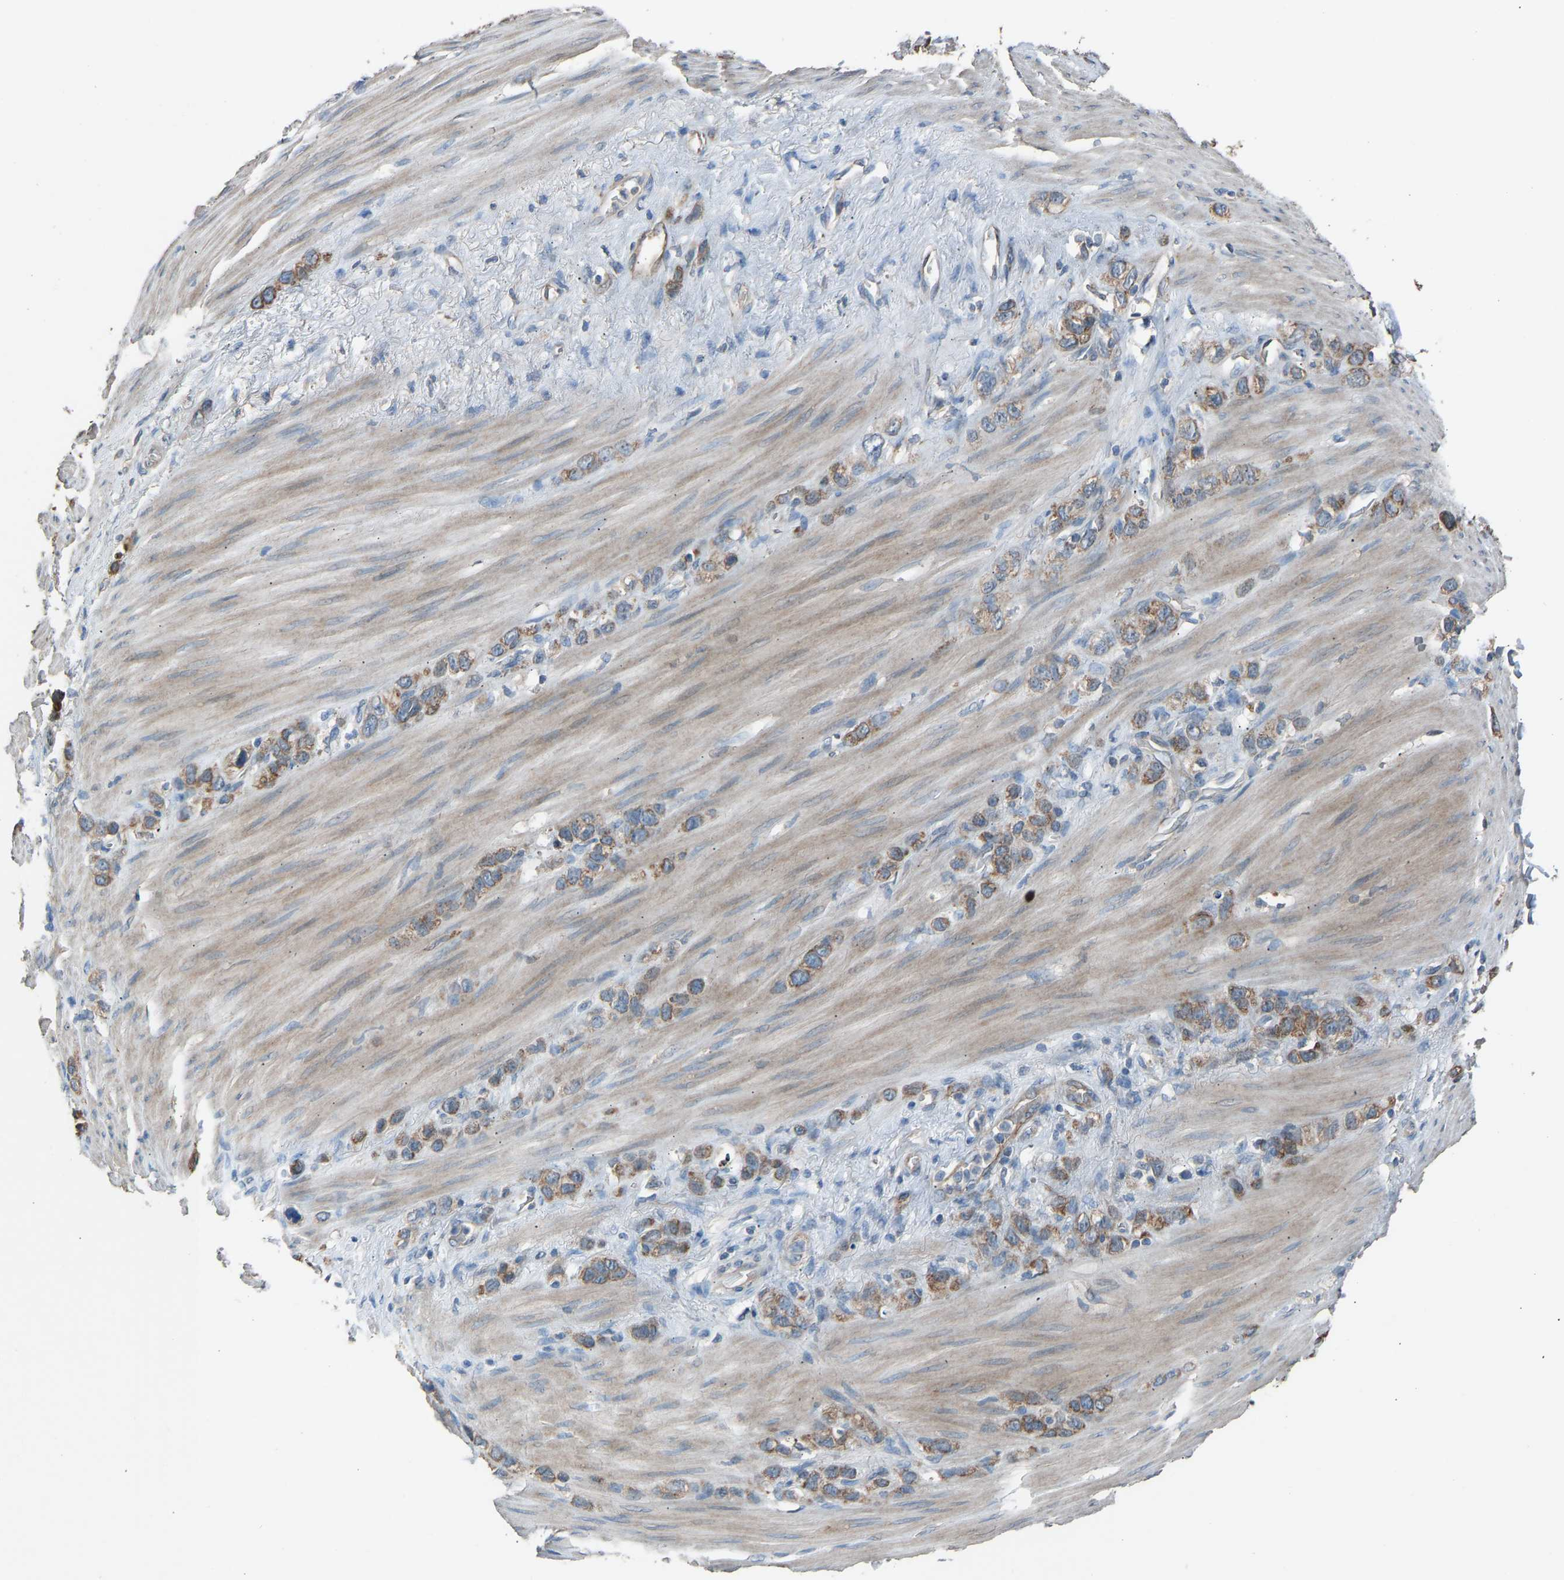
{"staining": {"intensity": "moderate", "quantity": ">75%", "location": "cytoplasmic/membranous"}, "tissue": "stomach cancer", "cell_type": "Tumor cells", "image_type": "cancer", "snomed": [{"axis": "morphology", "description": "Adenocarcinoma, NOS"}, {"axis": "morphology", "description": "Adenocarcinoma, High grade"}, {"axis": "topography", "description": "Stomach, upper"}, {"axis": "topography", "description": "Stomach, lower"}], "caption": "Stomach cancer (adenocarcinoma) stained with DAB (3,3'-diaminobenzidine) immunohistochemistry (IHC) exhibits medium levels of moderate cytoplasmic/membranous staining in about >75% of tumor cells. The staining is performed using DAB (3,3'-diaminobenzidine) brown chromogen to label protein expression. The nuclei are counter-stained blue using hematoxylin.", "gene": "TGFBR3", "patient": {"sex": "female", "age": 65}}